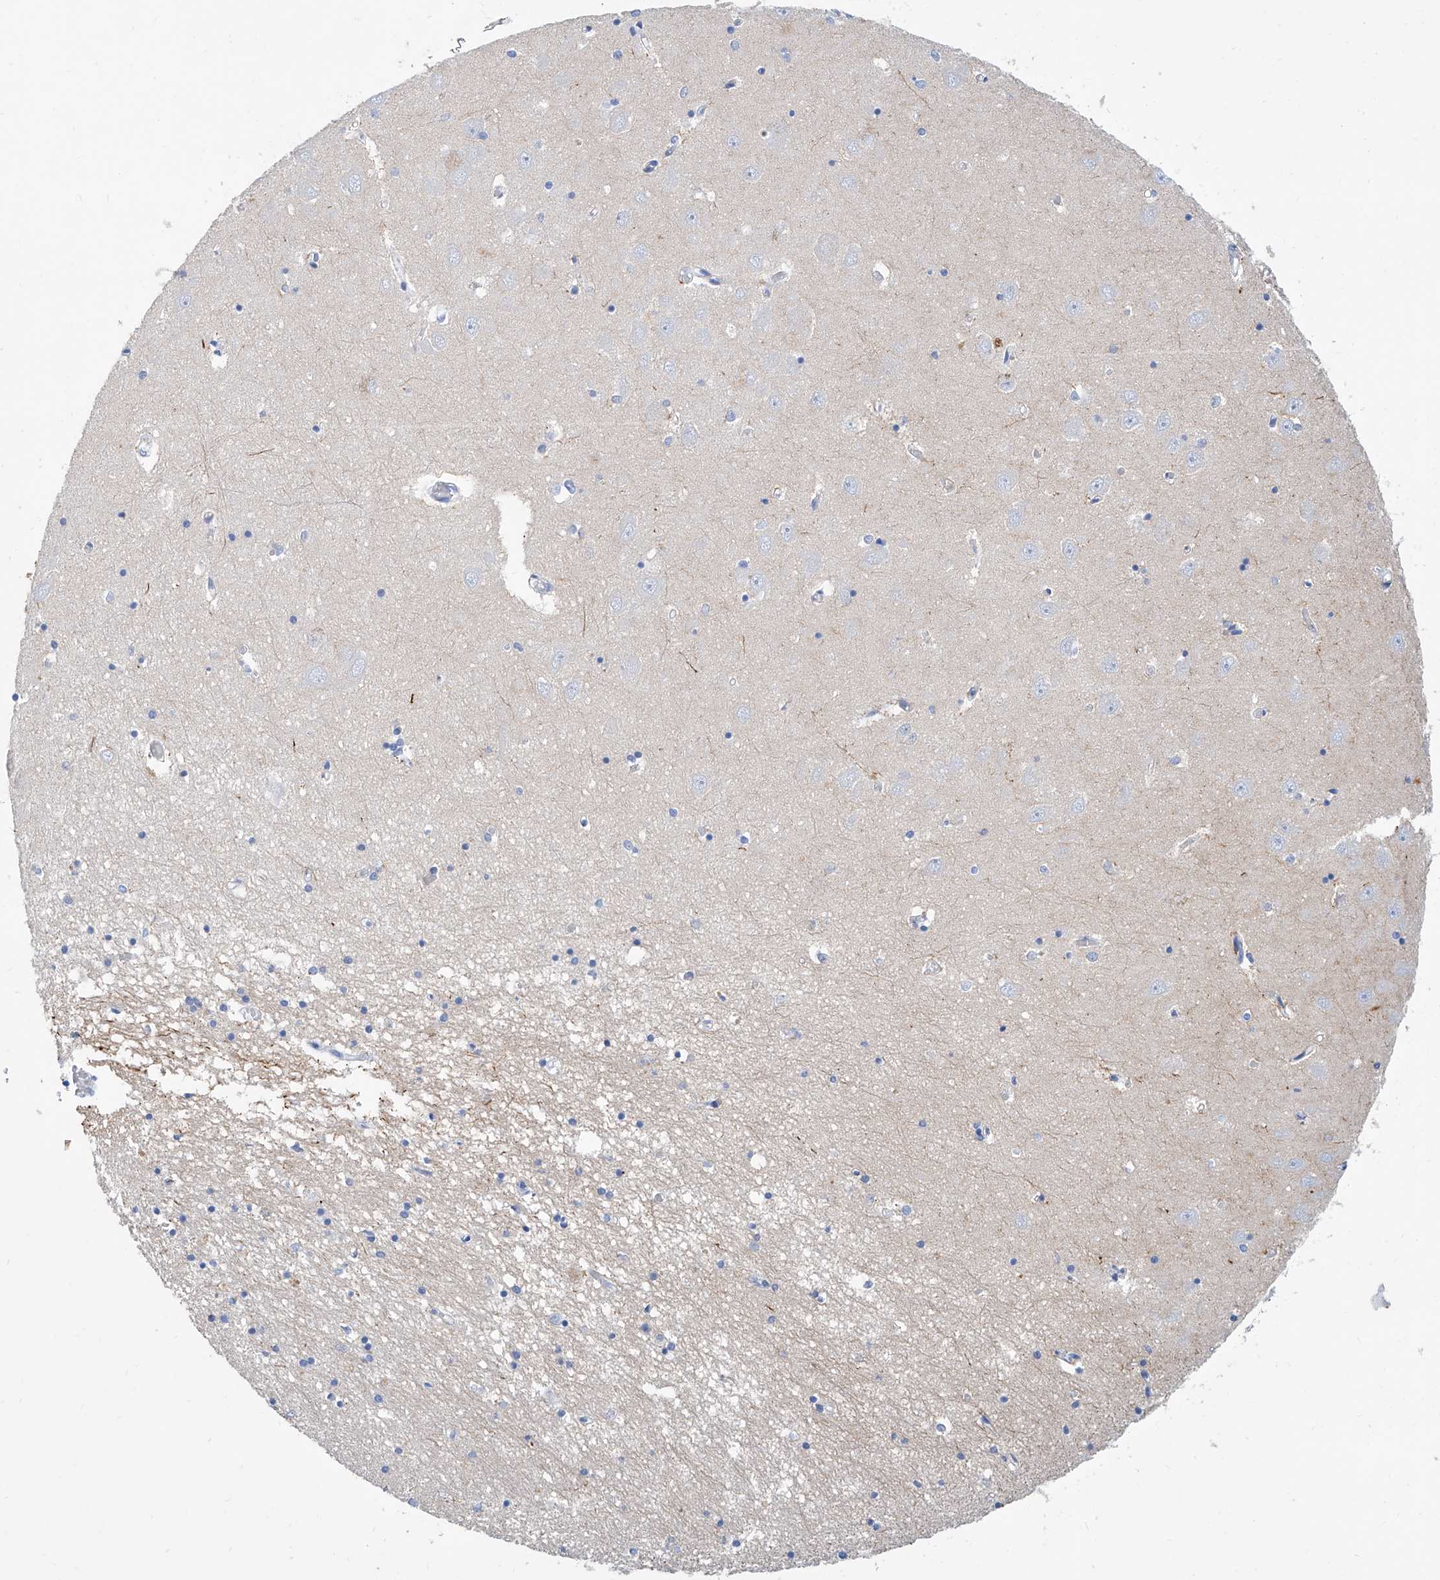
{"staining": {"intensity": "negative", "quantity": "none", "location": "none"}, "tissue": "hippocampus", "cell_type": "Glial cells", "image_type": "normal", "snomed": [{"axis": "morphology", "description": "Normal tissue, NOS"}, {"axis": "topography", "description": "Hippocampus"}], "caption": "IHC photomicrograph of unremarkable hippocampus stained for a protein (brown), which shows no staining in glial cells. Brightfield microscopy of immunohistochemistry stained with DAB (brown) and hematoxylin (blue), captured at high magnification.", "gene": "SLC25A29", "patient": {"sex": "male", "age": 70}}